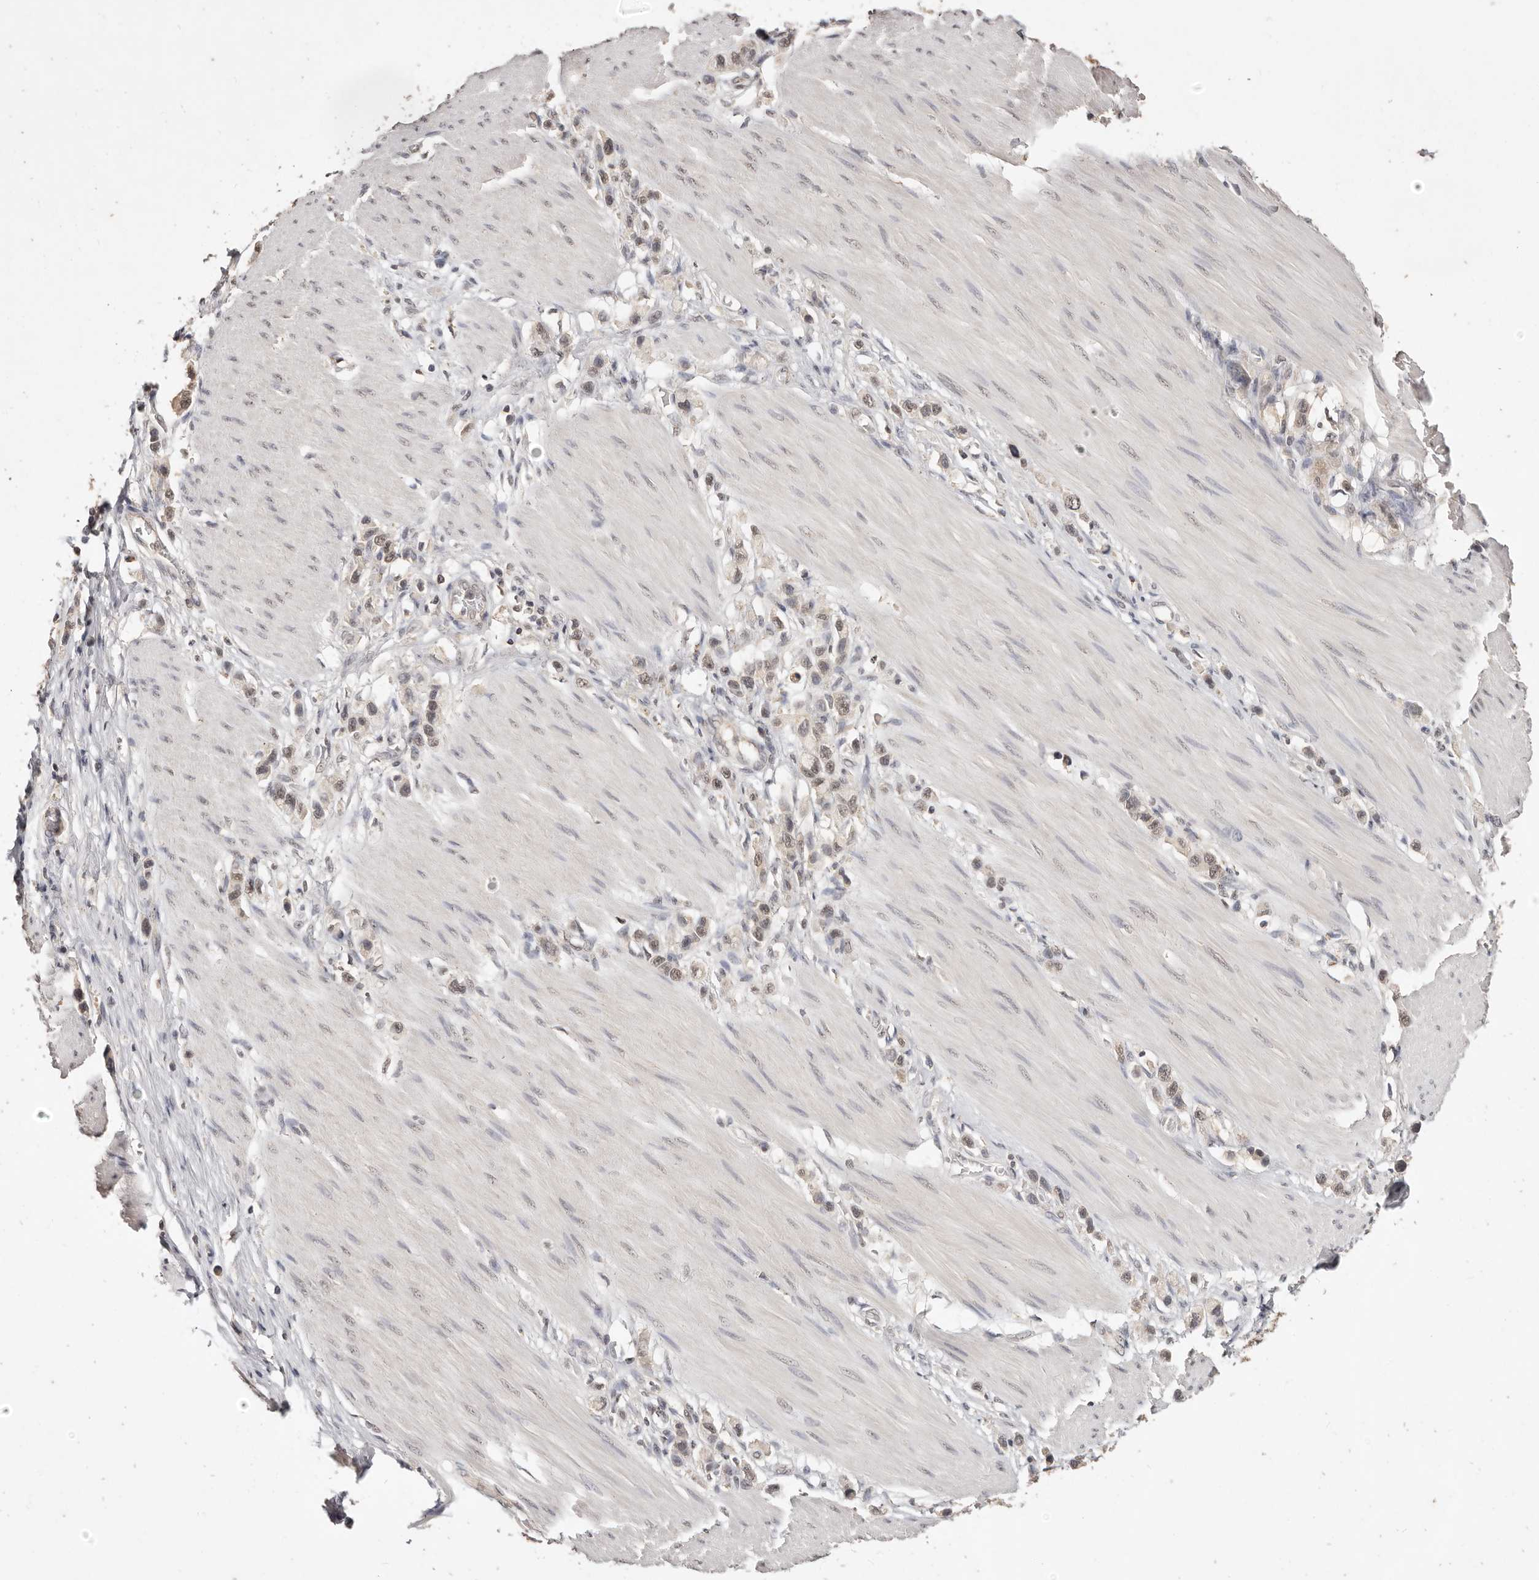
{"staining": {"intensity": "weak", "quantity": ">75%", "location": "nuclear"}, "tissue": "stomach cancer", "cell_type": "Tumor cells", "image_type": "cancer", "snomed": [{"axis": "morphology", "description": "Adenocarcinoma, NOS"}, {"axis": "topography", "description": "Stomach"}], "caption": "Immunohistochemical staining of human adenocarcinoma (stomach) displays low levels of weak nuclear protein expression in about >75% of tumor cells.", "gene": "TSPAN13", "patient": {"sex": "female", "age": 65}}